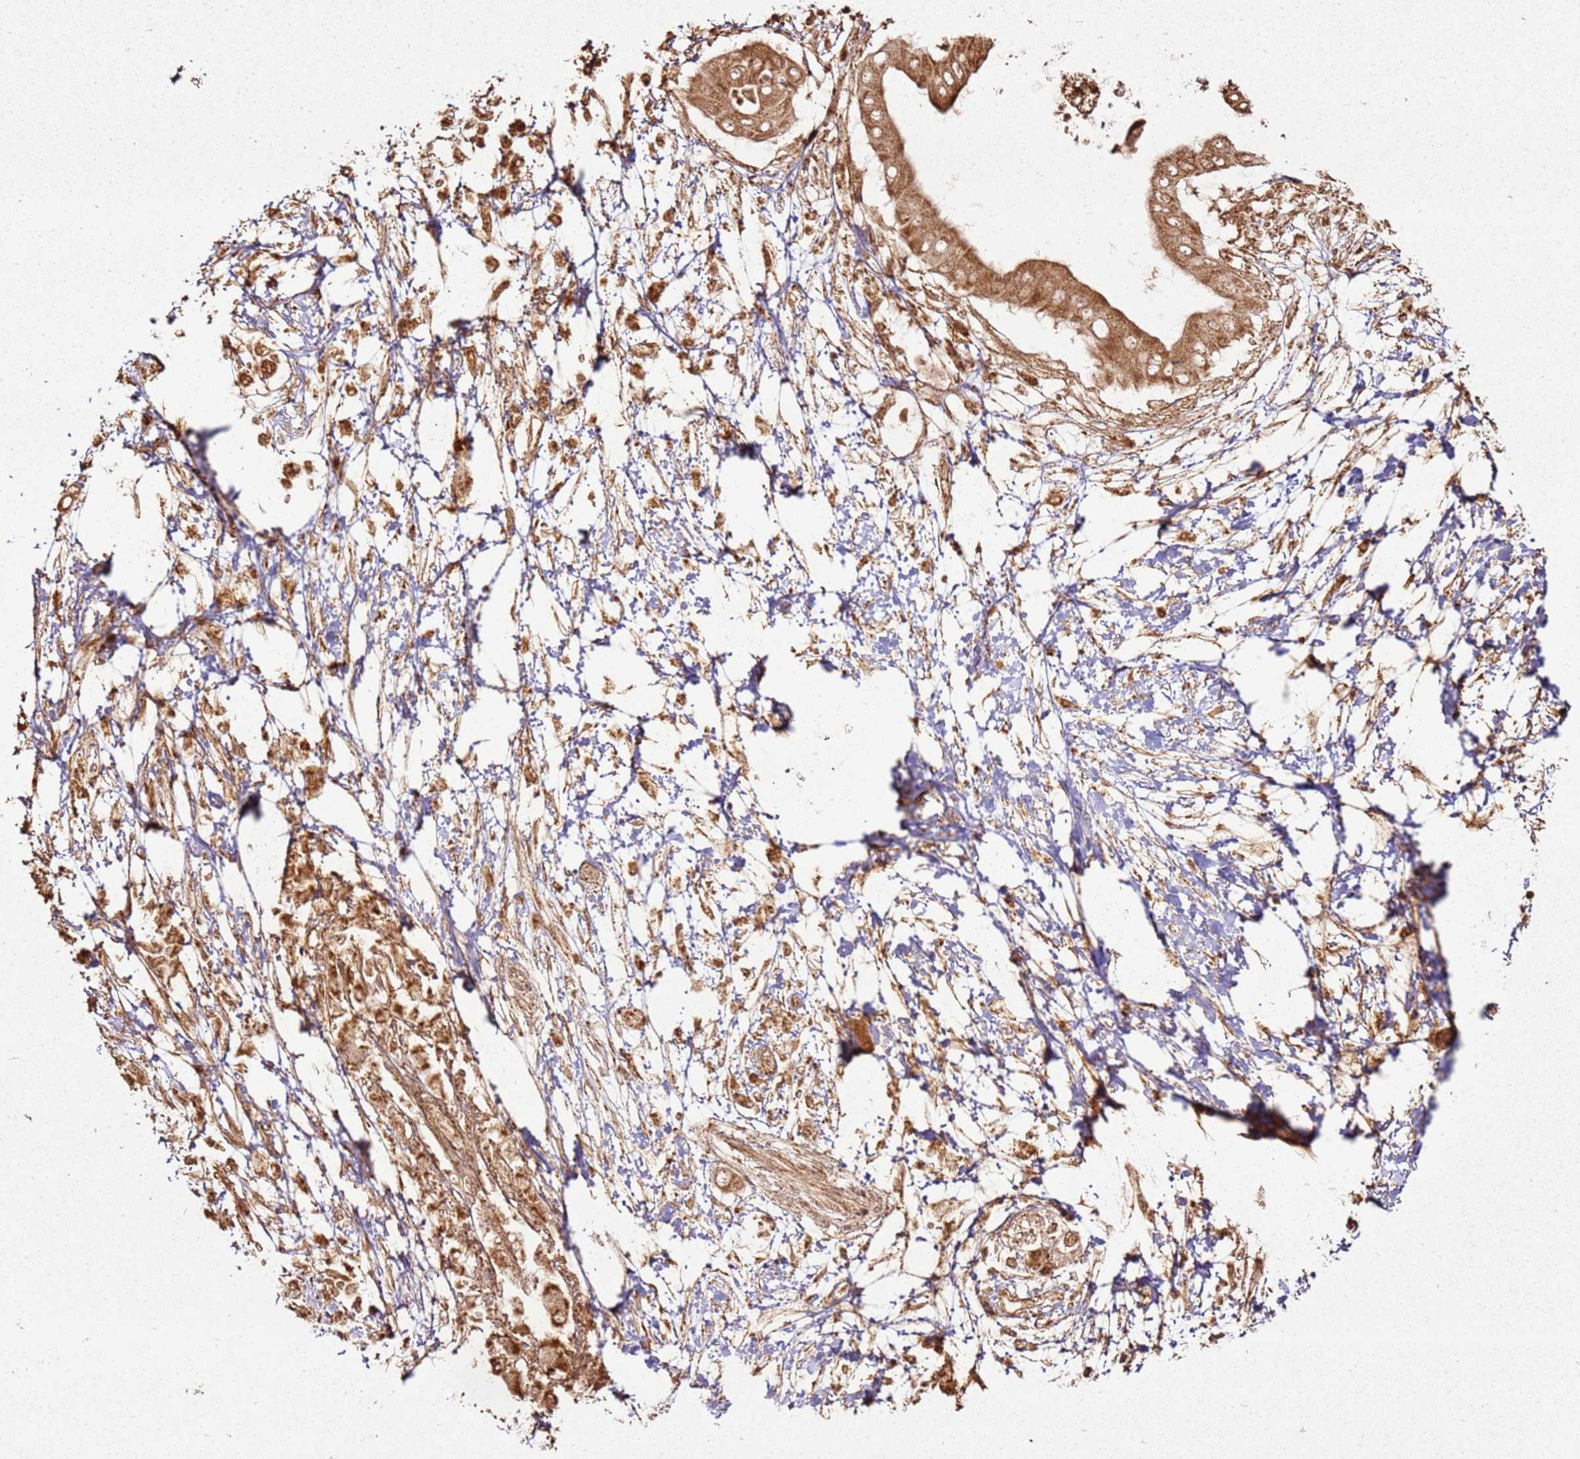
{"staining": {"intensity": "moderate", "quantity": ">75%", "location": "cytoplasmic/membranous"}, "tissue": "pancreatic cancer", "cell_type": "Tumor cells", "image_type": "cancer", "snomed": [{"axis": "morphology", "description": "Adenocarcinoma, NOS"}, {"axis": "topography", "description": "Pancreas"}], "caption": "Immunohistochemistry (DAB (3,3'-diaminobenzidine)) staining of human pancreatic adenocarcinoma demonstrates moderate cytoplasmic/membranous protein staining in about >75% of tumor cells.", "gene": "MRPS6", "patient": {"sex": "male", "age": 68}}